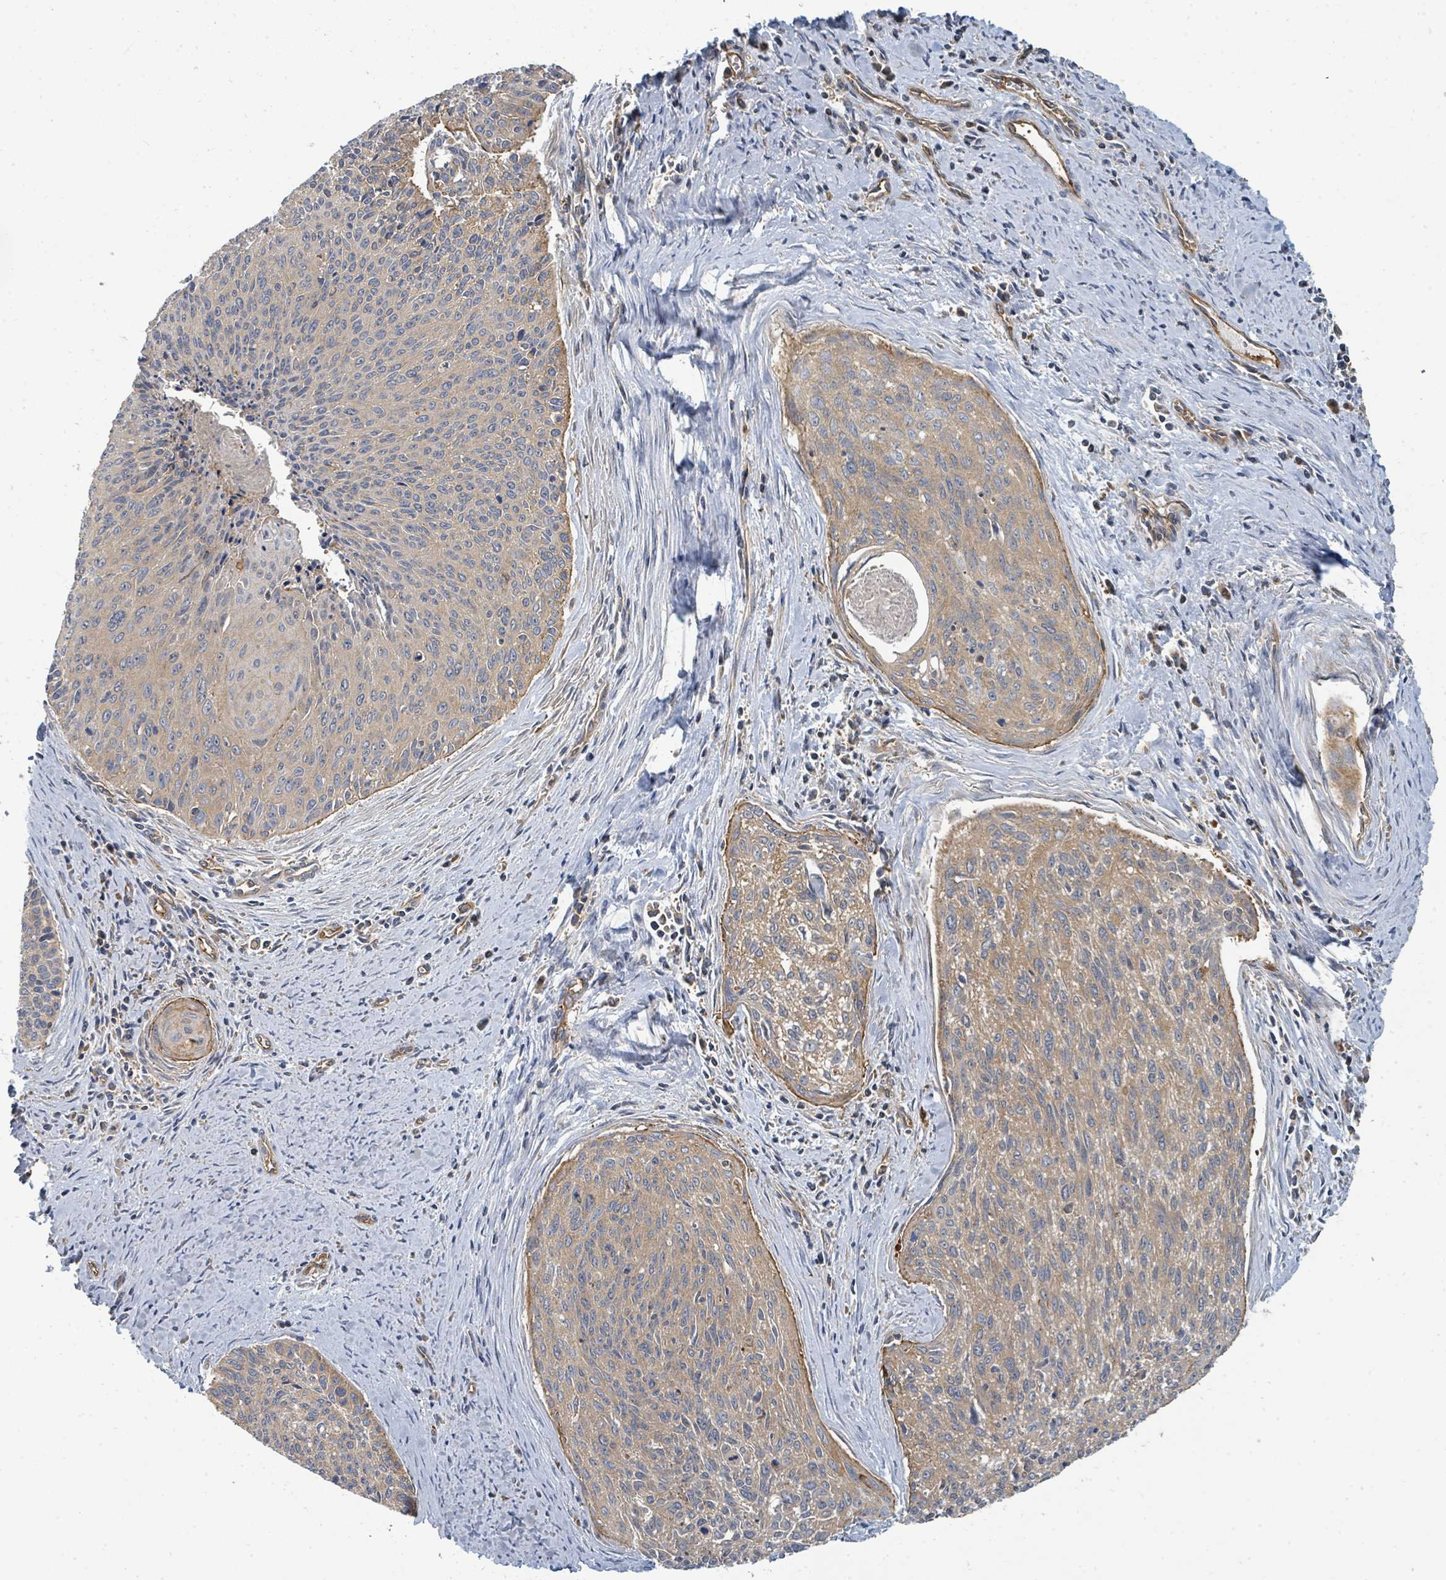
{"staining": {"intensity": "moderate", "quantity": "25%-75%", "location": "cytoplasmic/membranous"}, "tissue": "cervical cancer", "cell_type": "Tumor cells", "image_type": "cancer", "snomed": [{"axis": "morphology", "description": "Squamous cell carcinoma, NOS"}, {"axis": "topography", "description": "Cervix"}], "caption": "Tumor cells reveal medium levels of moderate cytoplasmic/membranous staining in about 25%-75% of cells in human cervical cancer. The staining is performed using DAB (3,3'-diaminobenzidine) brown chromogen to label protein expression. The nuclei are counter-stained blue using hematoxylin.", "gene": "BOLA2B", "patient": {"sex": "female", "age": 55}}